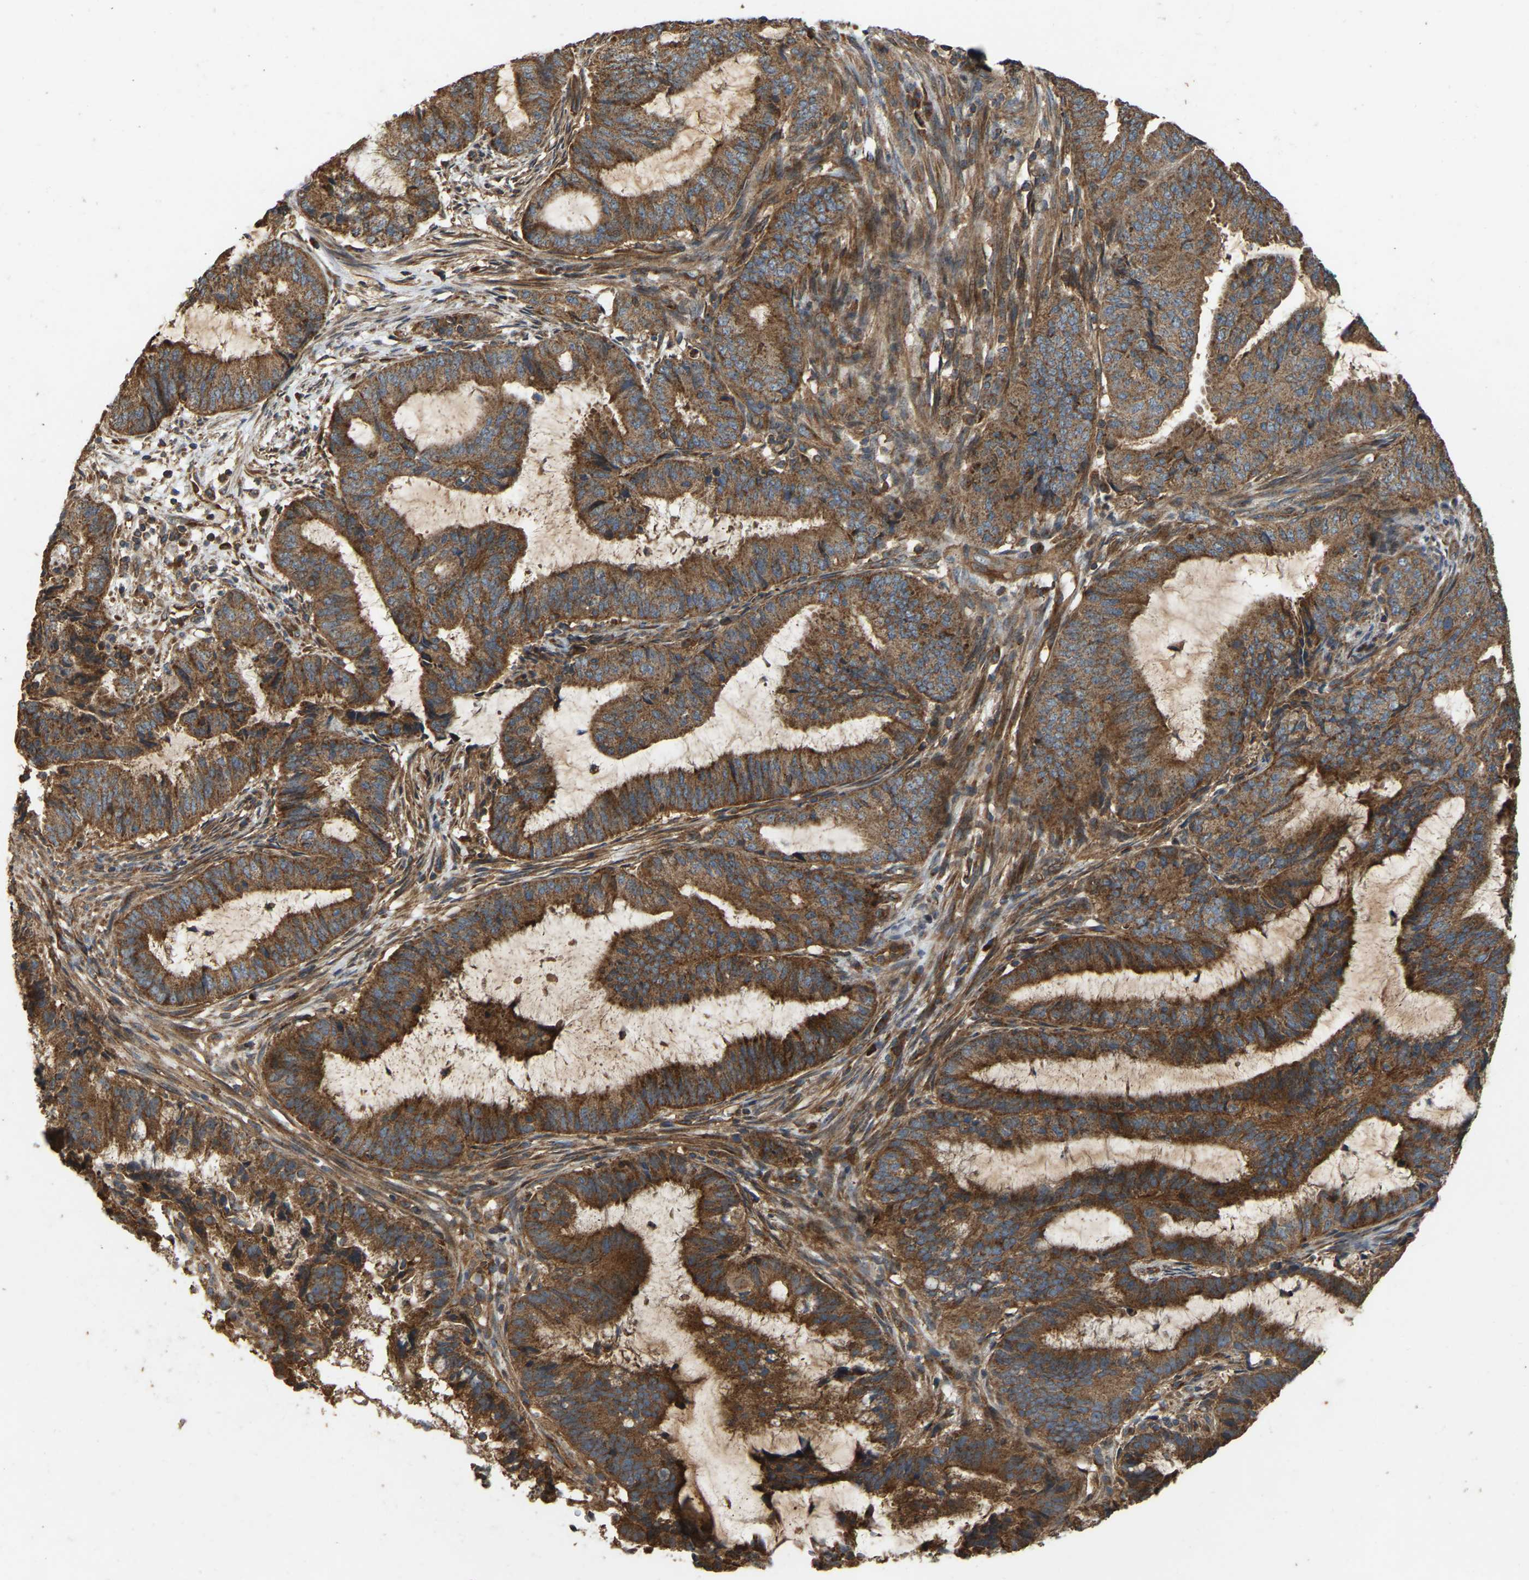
{"staining": {"intensity": "strong", "quantity": ">75%", "location": "cytoplasmic/membranous"}, "tissue": "endometrial cancer", "cell_type": "Tumor cells", "image_type": "cancer", "snomed": [{"axis": "morphology", "description": "Adenocarcinoma, NOS"}, {"axis": "topography", "description": "Endometrium"}], "caption": "This is an image of immunohistochemistry staining of adenocarcinoma (endometrial), which shows strong expression in the cytoplasmic/membranous of tumor cells.", "gene": "SAMD9L", "patient": {"sex": "female", "age": 51}}